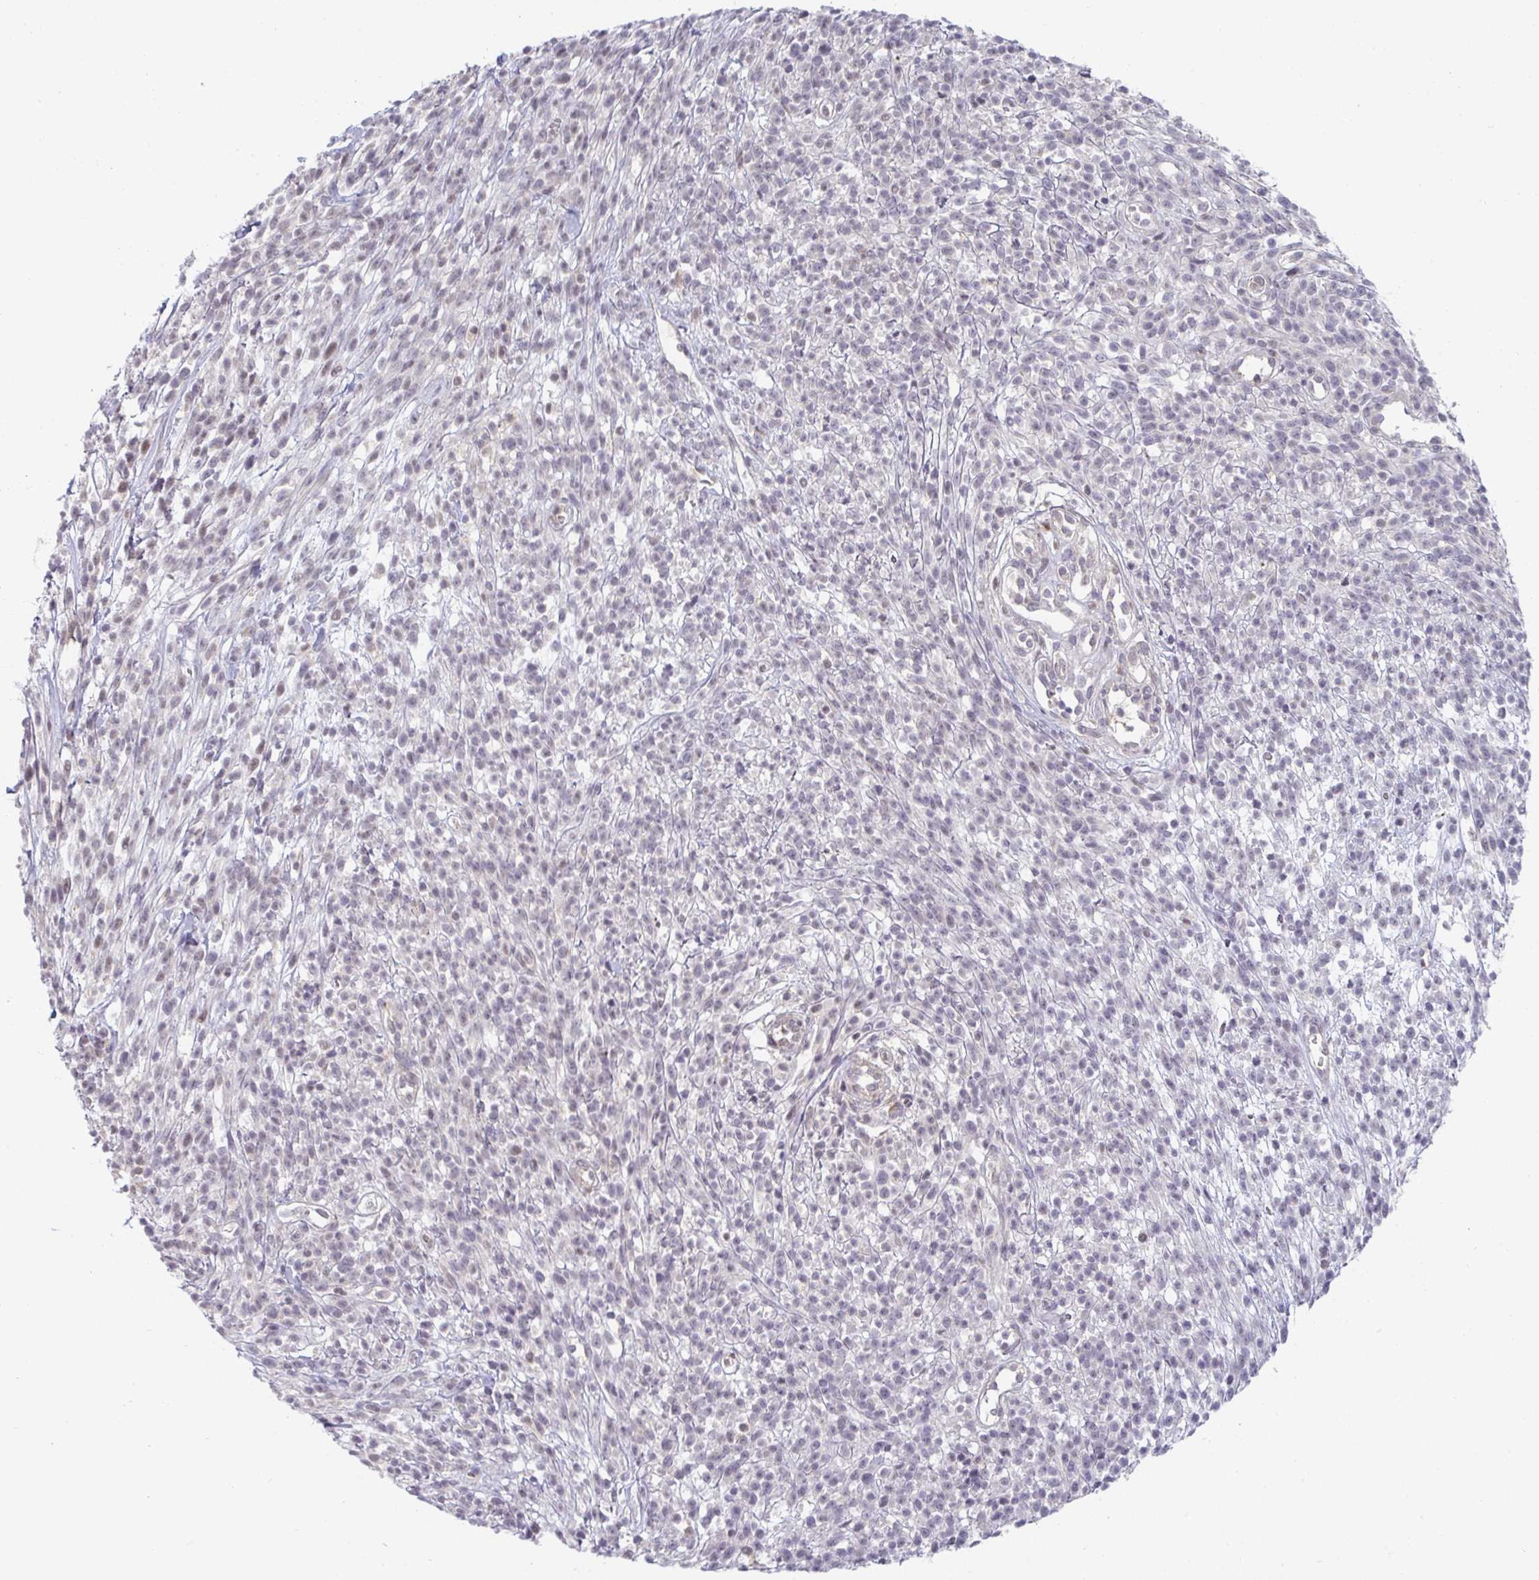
{"staining": {"intensity": "negative", "quantity": "none", "location": "none"}, "tissue": "melanoma", "cell_type": "Tumor cells", "image_type": "cancer", "snomed": [{"axis": "morphology", "description": "Malignant melanoma, NOS"}, {"axis": "topography", "description": "Skin"}, {"axis": "topography", "description": "Skin of trunk"}], "caption": "High power microscopy histopathology image of an immunohistochemistry photomicrograph of malignant melanoma, revealing no significant staining in tumor cells.", "gene": "GSDMB", "patient": {"sex": "male", "age": 74}}